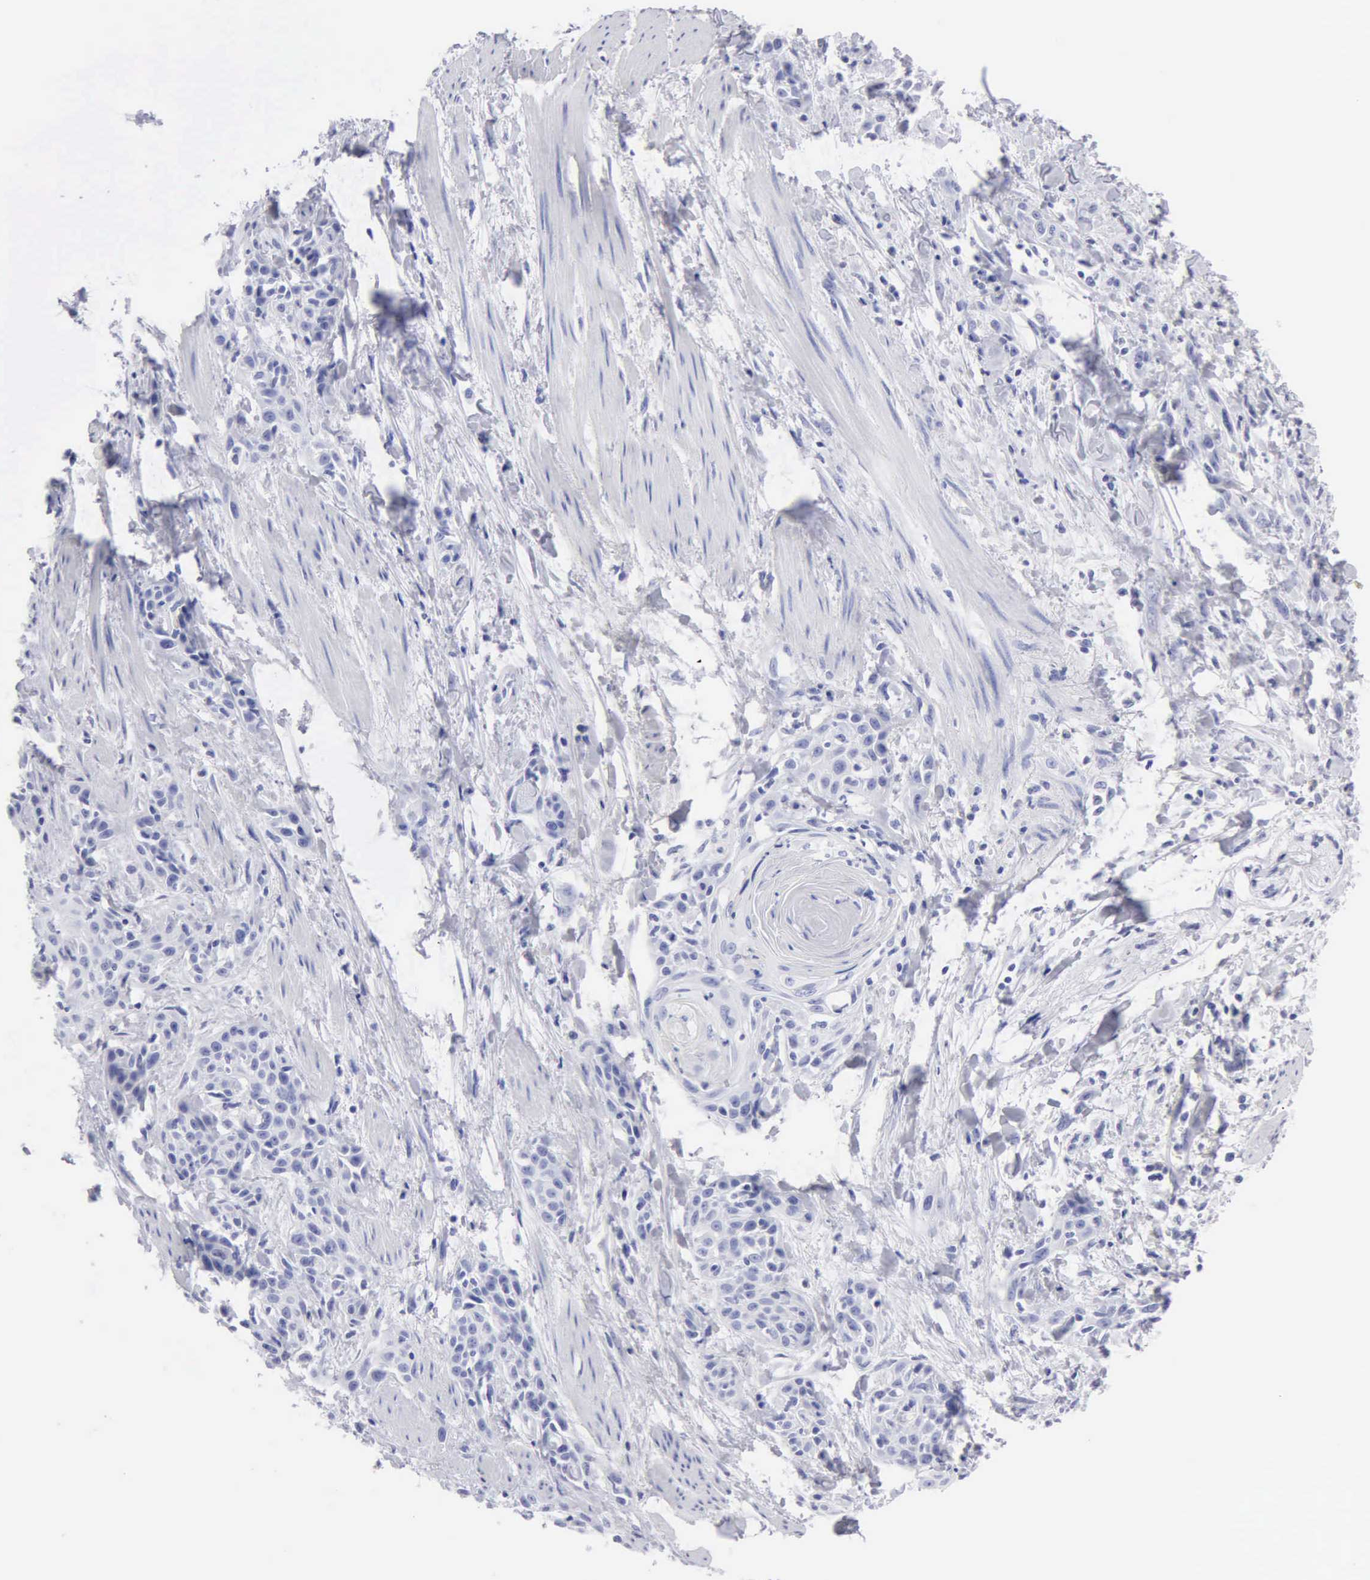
{"staining": {"intensity": "negative", "quantity": "none", "location": "none"}, "tissue": "skin cancer", "cell_type": "Tumor cells", "image_type": "cancer", "snomed": [{"axis": "morphology", "description": "Squamous cell carcinoma, NOS"}, {"axis": "topography", "description": "Skin"}, {"axis": "topography", "description": "Anal"}], "caption": "Tumor cells show no significant positivity in skin squamous cell carcinoma.", "gene": "CYP19A1", "patient": {"sex": "male", "age": 64}}